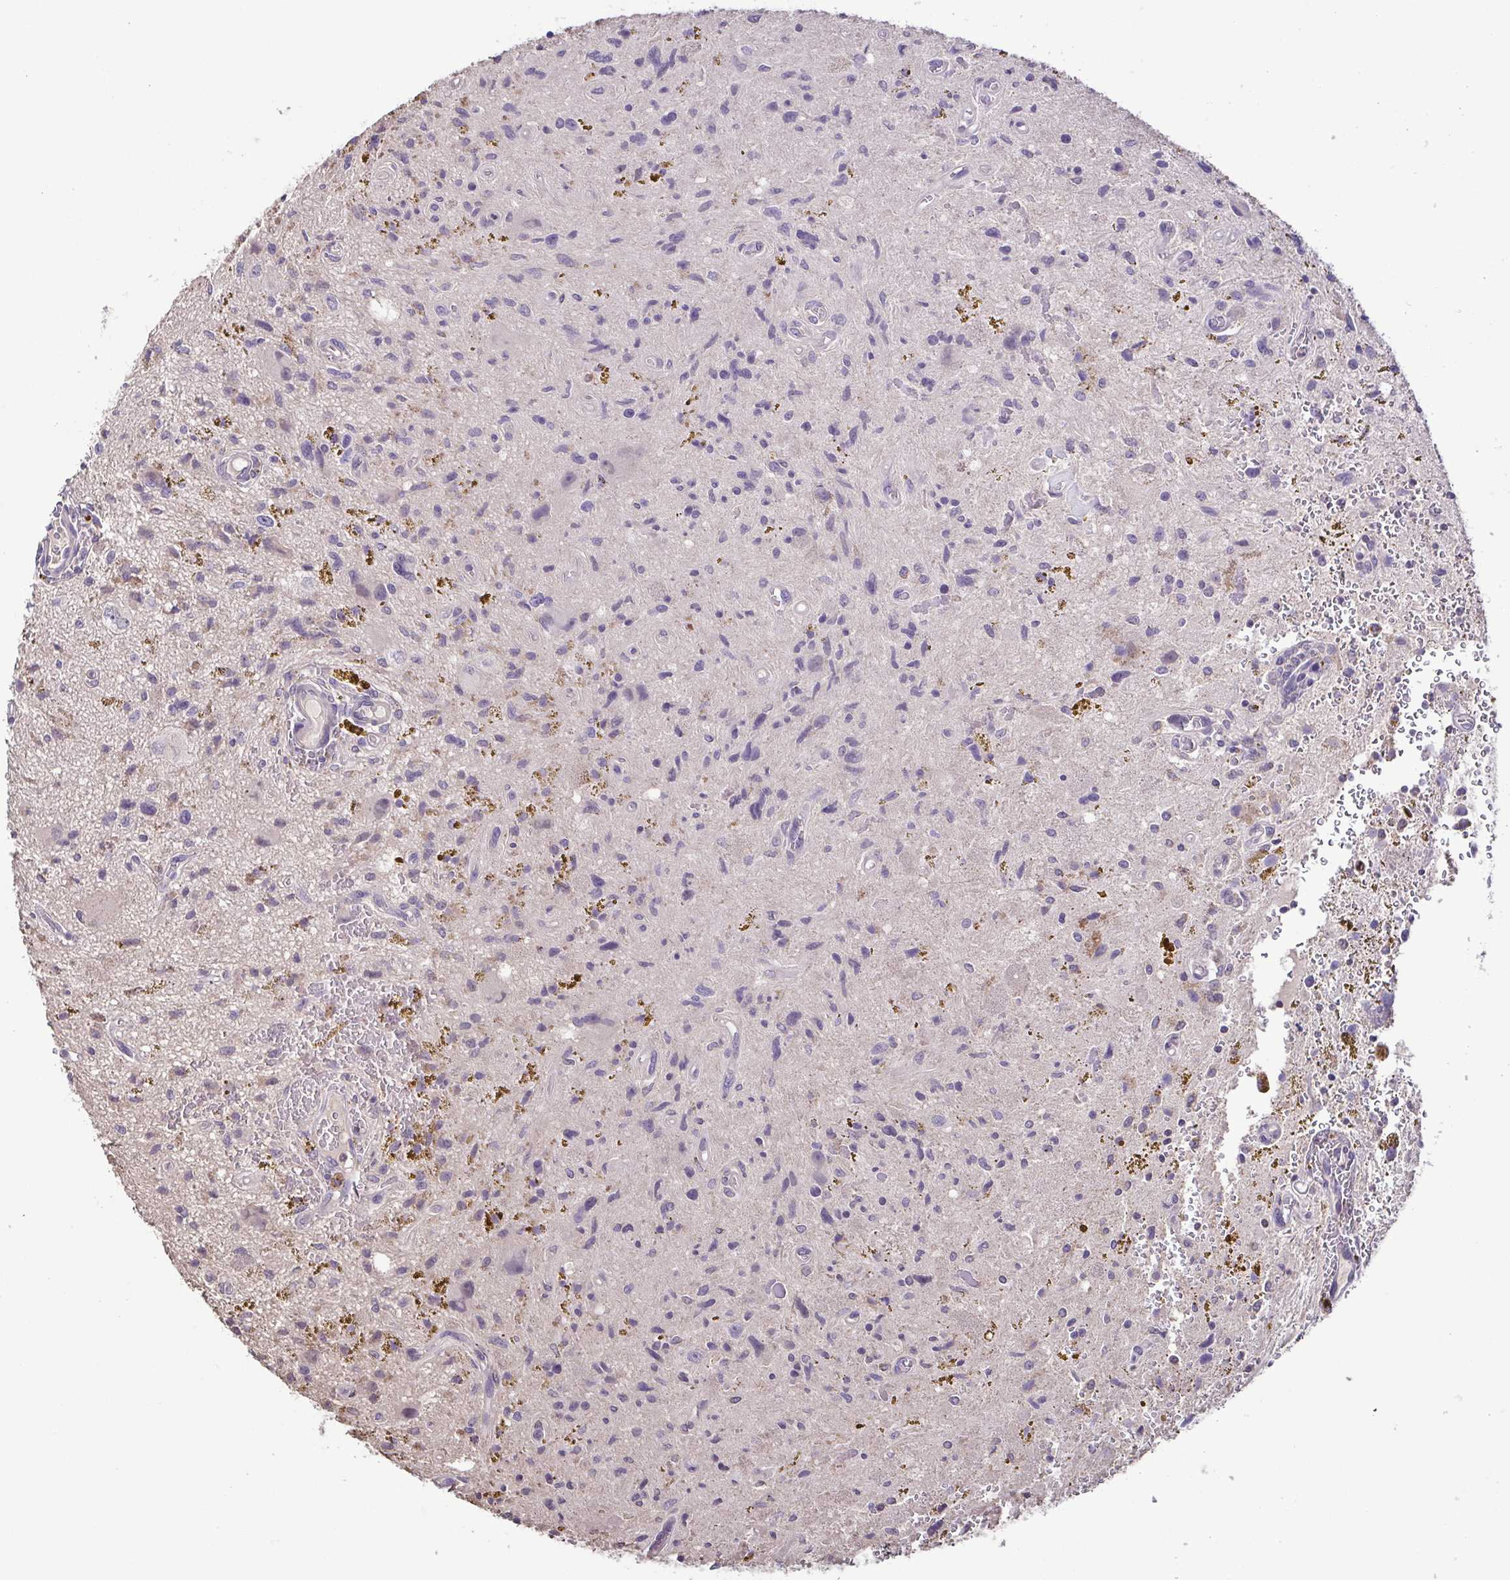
{"staining": {"intensity": "negative", "quantity": "none", "location": "none"}, "tissue": "glioma", "cell_type": "Tumor cells", "image_type": "cancer", "snomed": [{"axis": "morphology", "description": "Glioma, malignant, Low grade"}, {"axis": "topography", "description": "Cerebellum"}], "caption": "Tumor cells are negative for brown protein staining in malignant low-grade glioma.", "gene": "ACTRT2", "patient": {"sex": "female", "age": 14}}